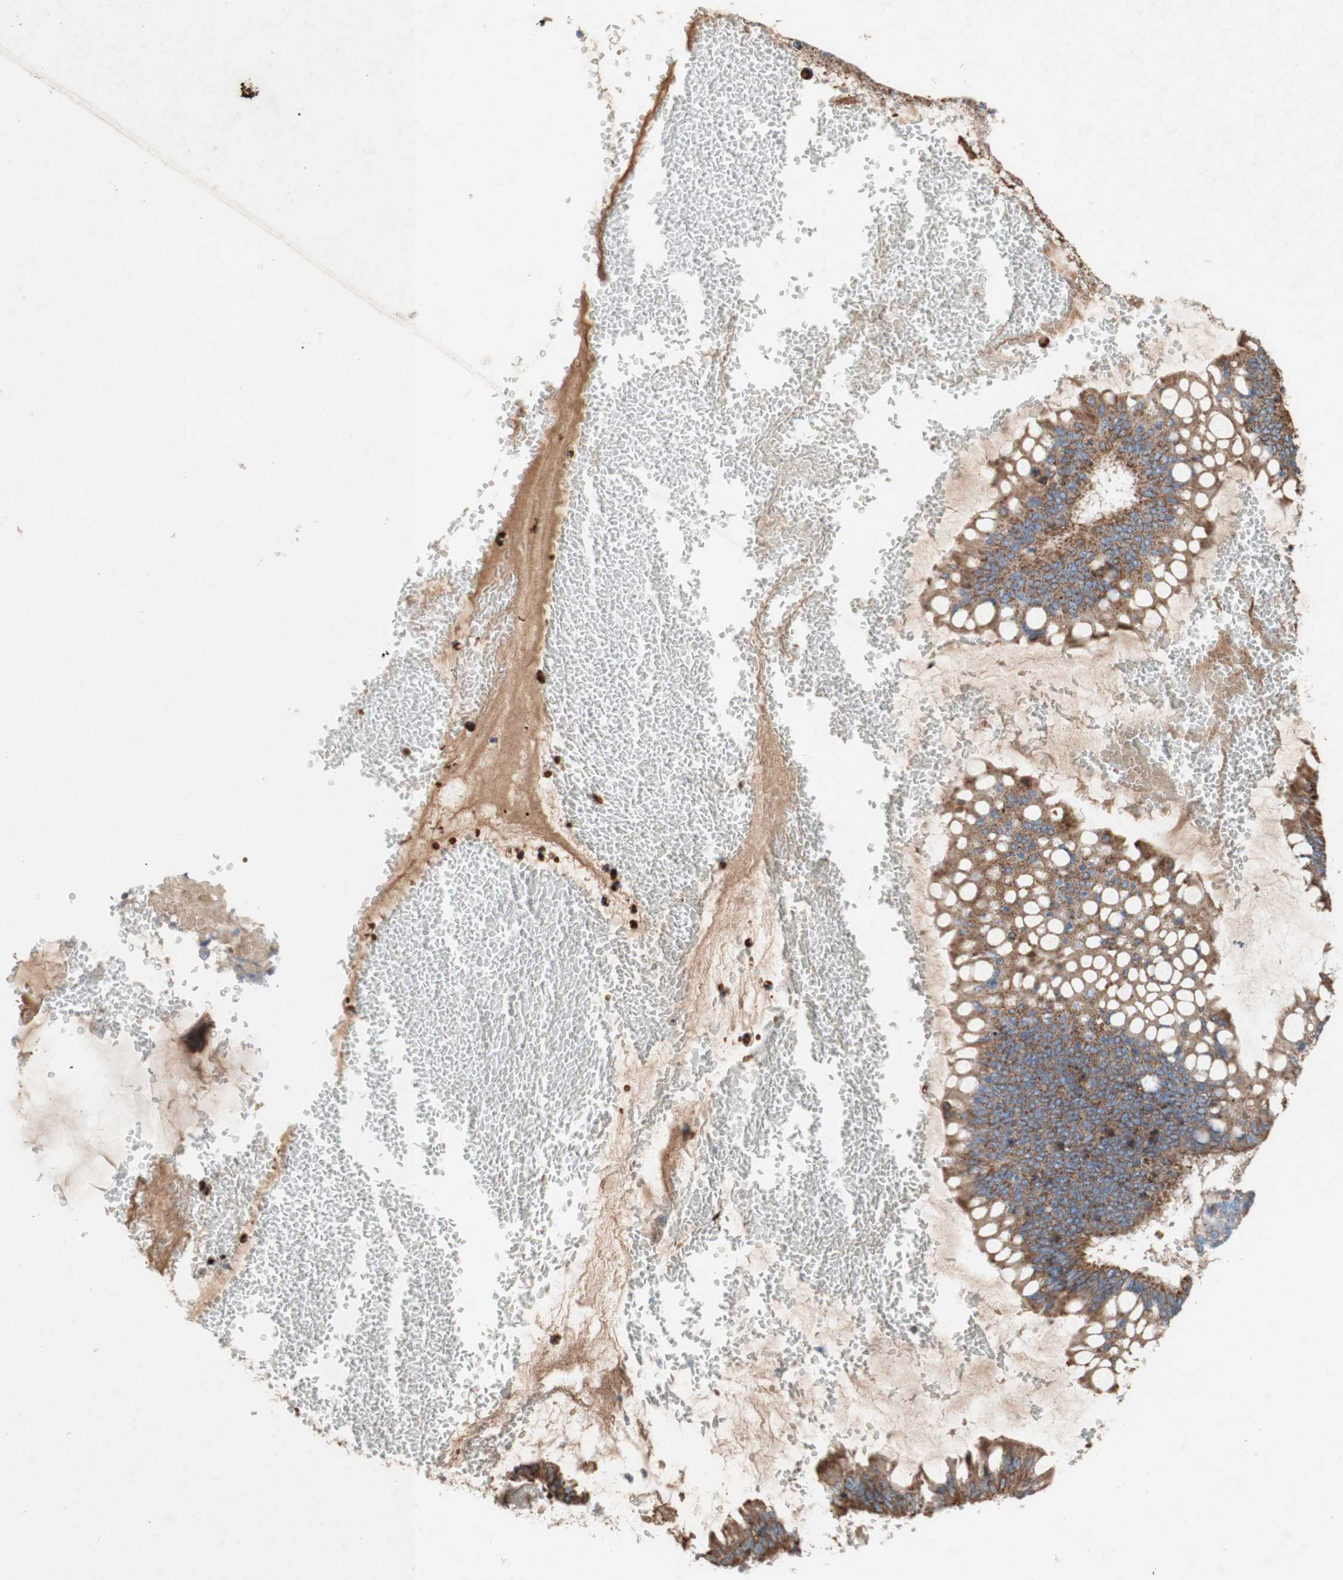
{"staining": {"intensity": "moderate", "quantity": ">75%", "location": "cytoplasmic/membranous"}, "tissue": "ovarian cancer", "cell_type": "Tumor cells", "image_type": "cancer", "snomed": [{"axis": "morphology", "description": "Cystadenocarcinoma, mucinous, NOS"}, {"axis": "topography", "description": "Ovary"}], "caption": "Moderate cytoplasmic/membranous staining for a protein is present in approximately >75% of tumor cells of ovarian cancer (mucinous cystadenocarcinoma) using immunohistochemistry.", "gene": "SDHB", "patient": {"sex": "female", "age": 73}}